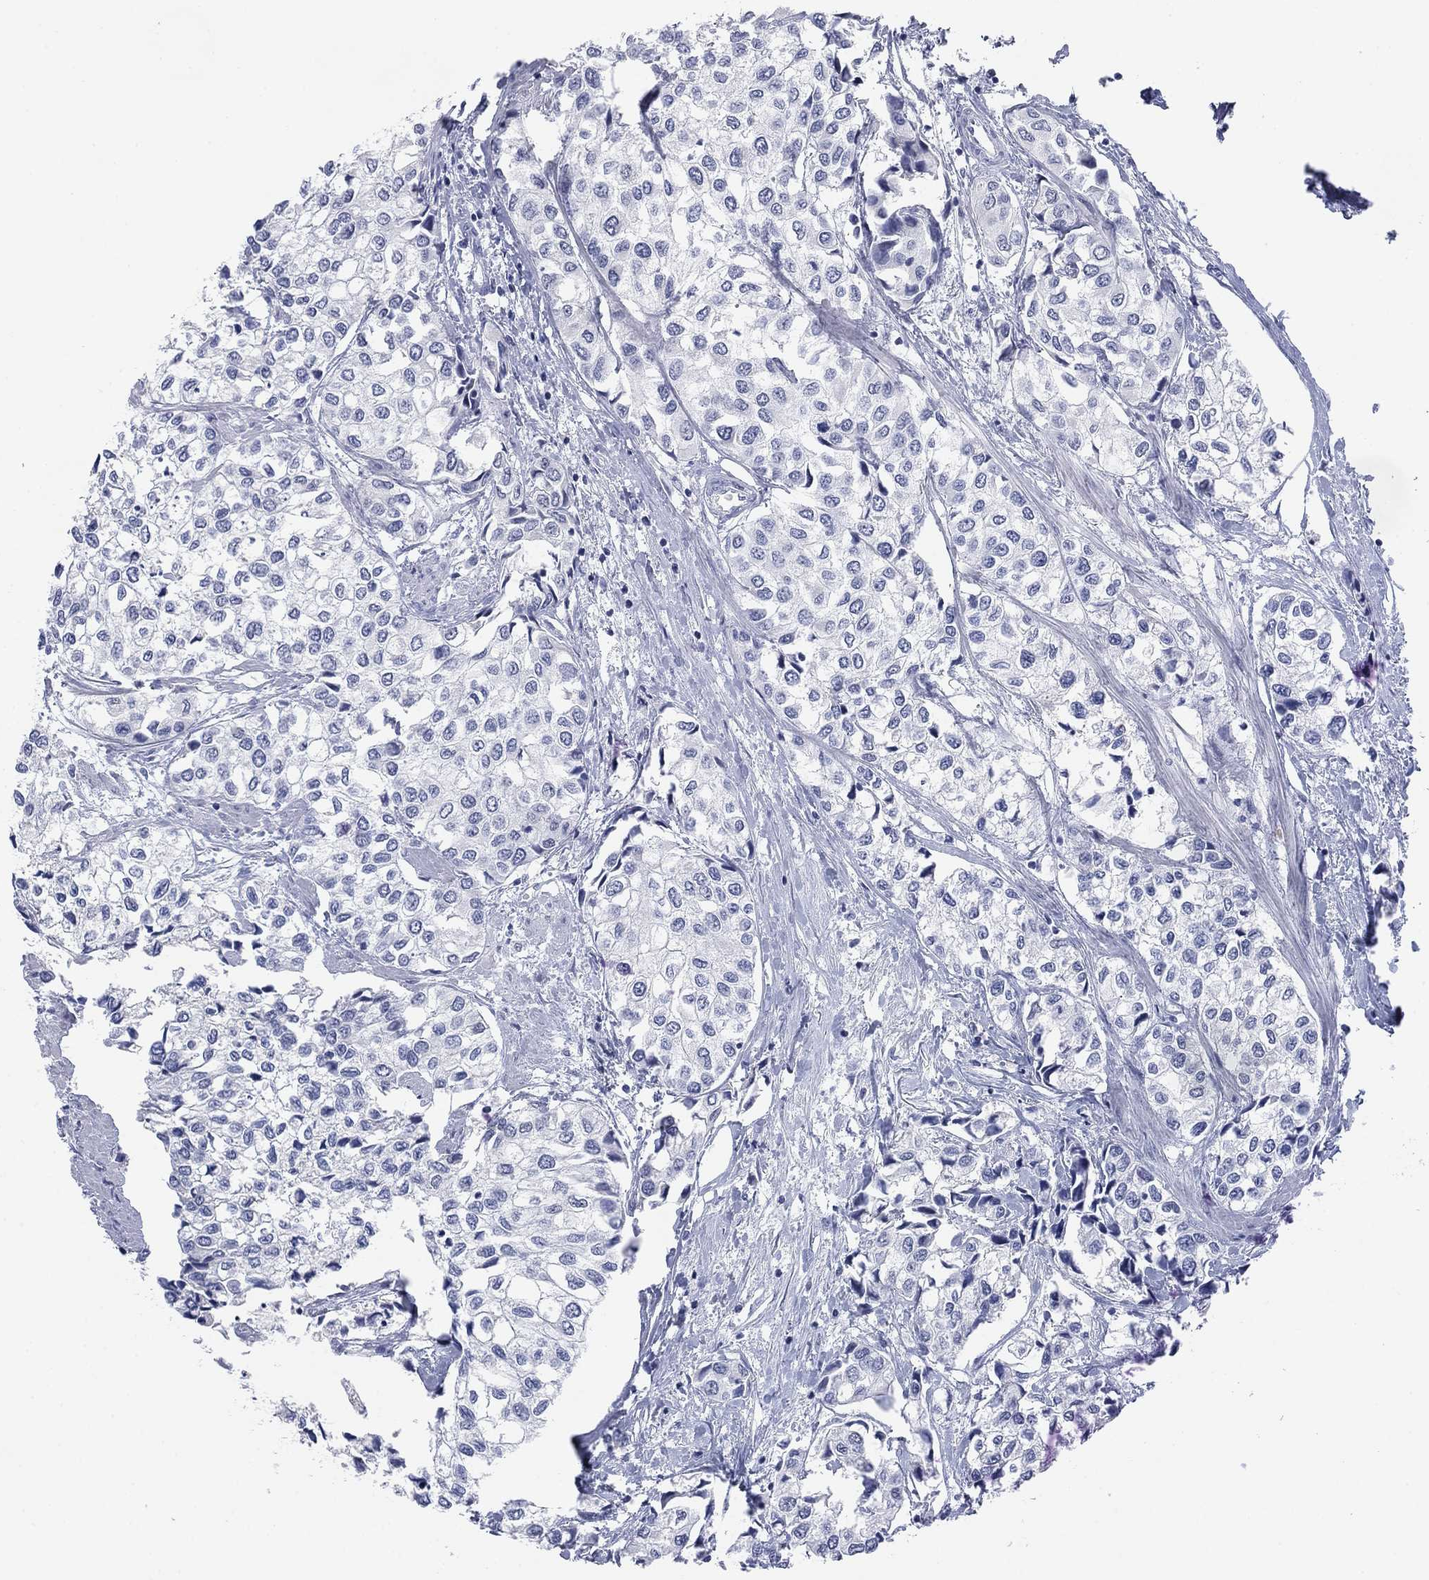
{"staining": {"intensity": "negative", "quantity": "none", "location": "none"}, "tissue": "urothelial cancer", "cell_type": "Tumor cells", "image_type": "cancer", "snomed": [{"axis": "morphology", "description": "Urothelial carcinoma, High grade"}, {"axis": "topography", "description": "Urinary bladder"}], "caption": "Tumor cells show no significant staining in urothelial cancer.", "gene": "PRPH", "patient": {"sex": "male", "age": 73}}